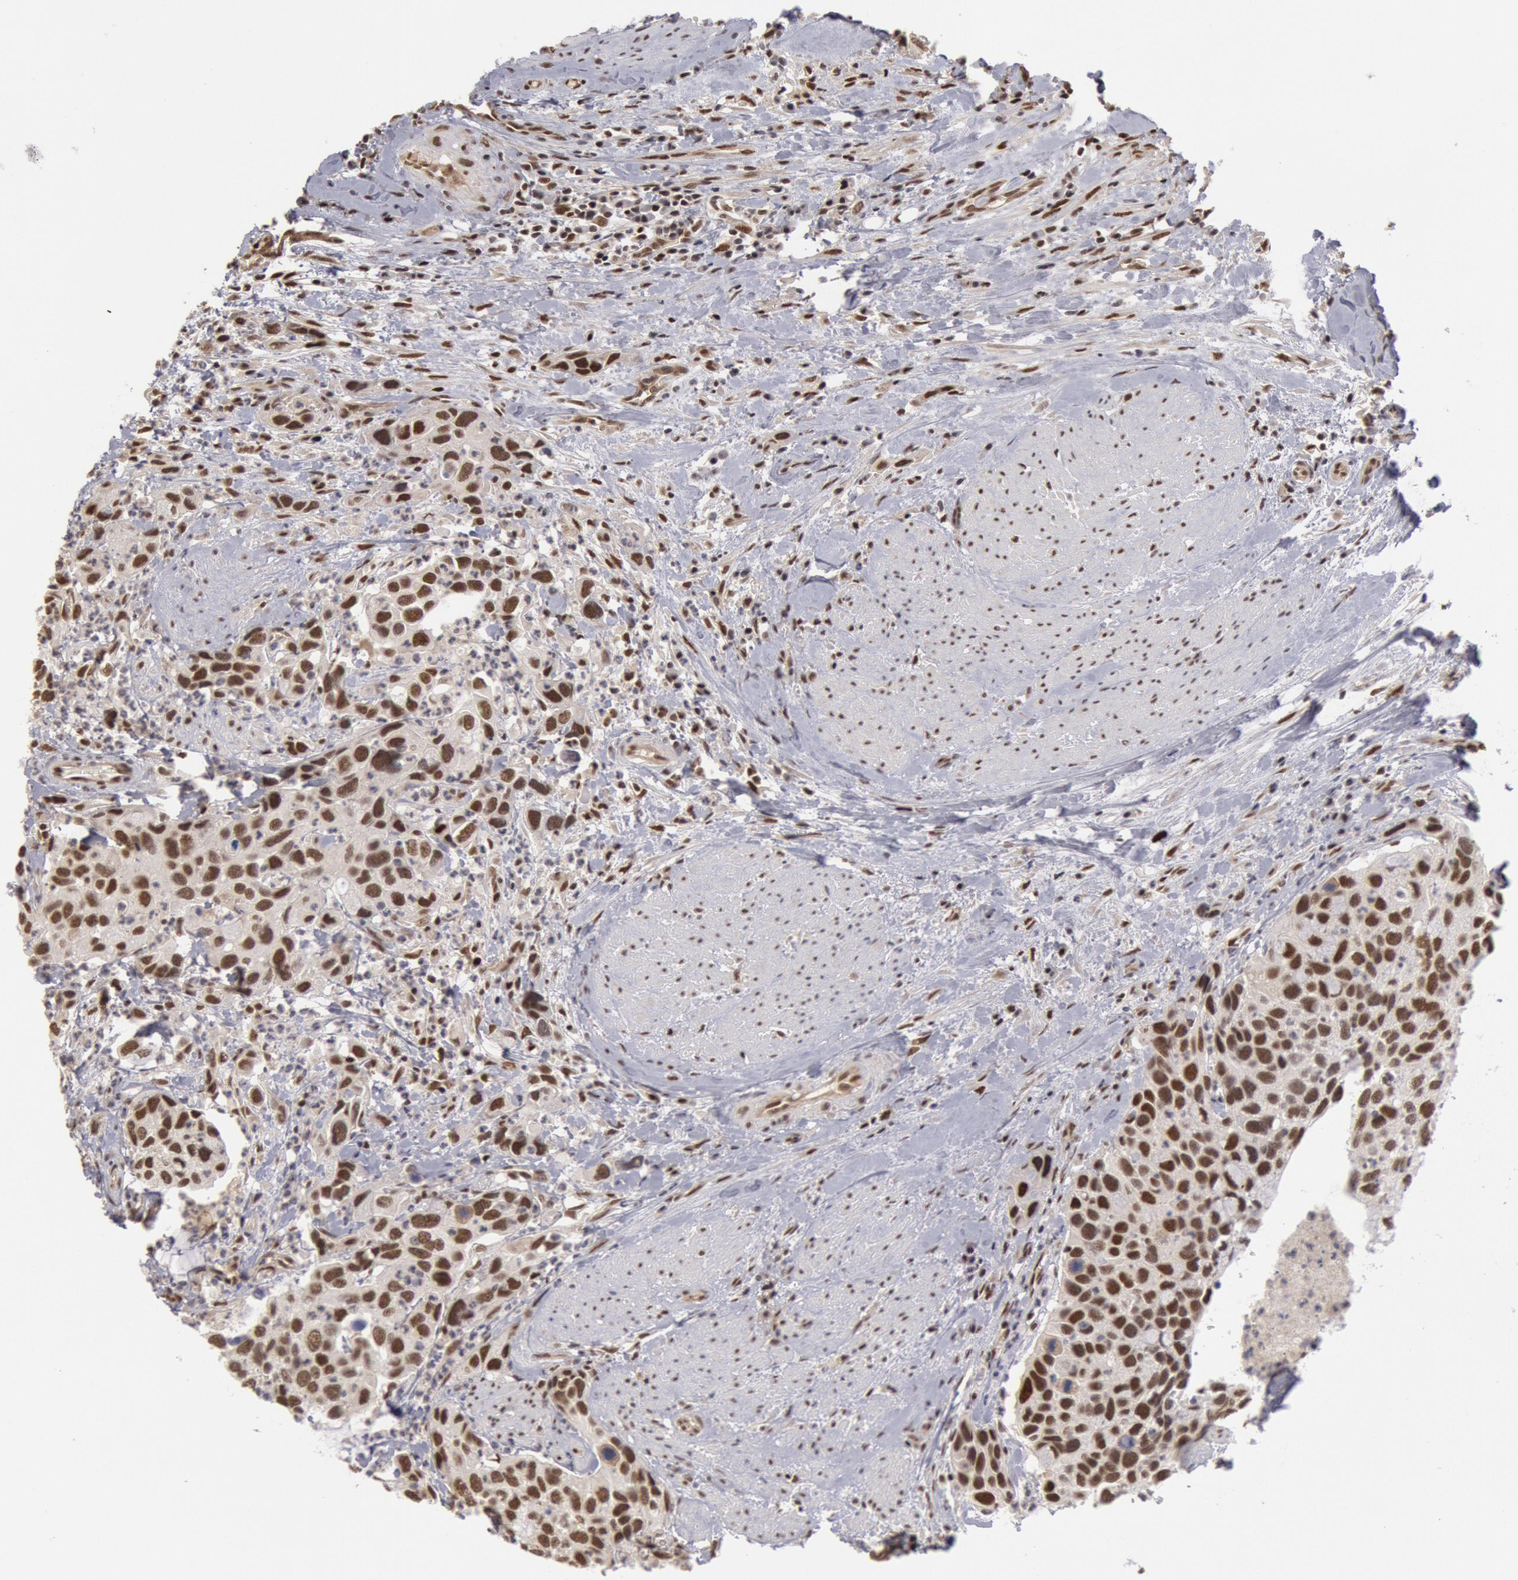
{"staining": {"intensity": "moderate", "quantity": ">75%", "location": "nuclear"}, "tissue": "urothelial cancer", "cell_type": "Tumor cells", "image_type": "cancer", "snomed": [{"axis": "morphology", "description": "Urothelial carcinoma, High grade"}, {"axis": "topography", "description": "Urinary bladder"}], "caption": "Protein expression analysis of high-grade urothelial carcinoma exhibits moderate nuclear expression in approximately >75% of tumor cells.", "gene": "PPP4R3B", "patient": {"sex": "male", "age": 66}}